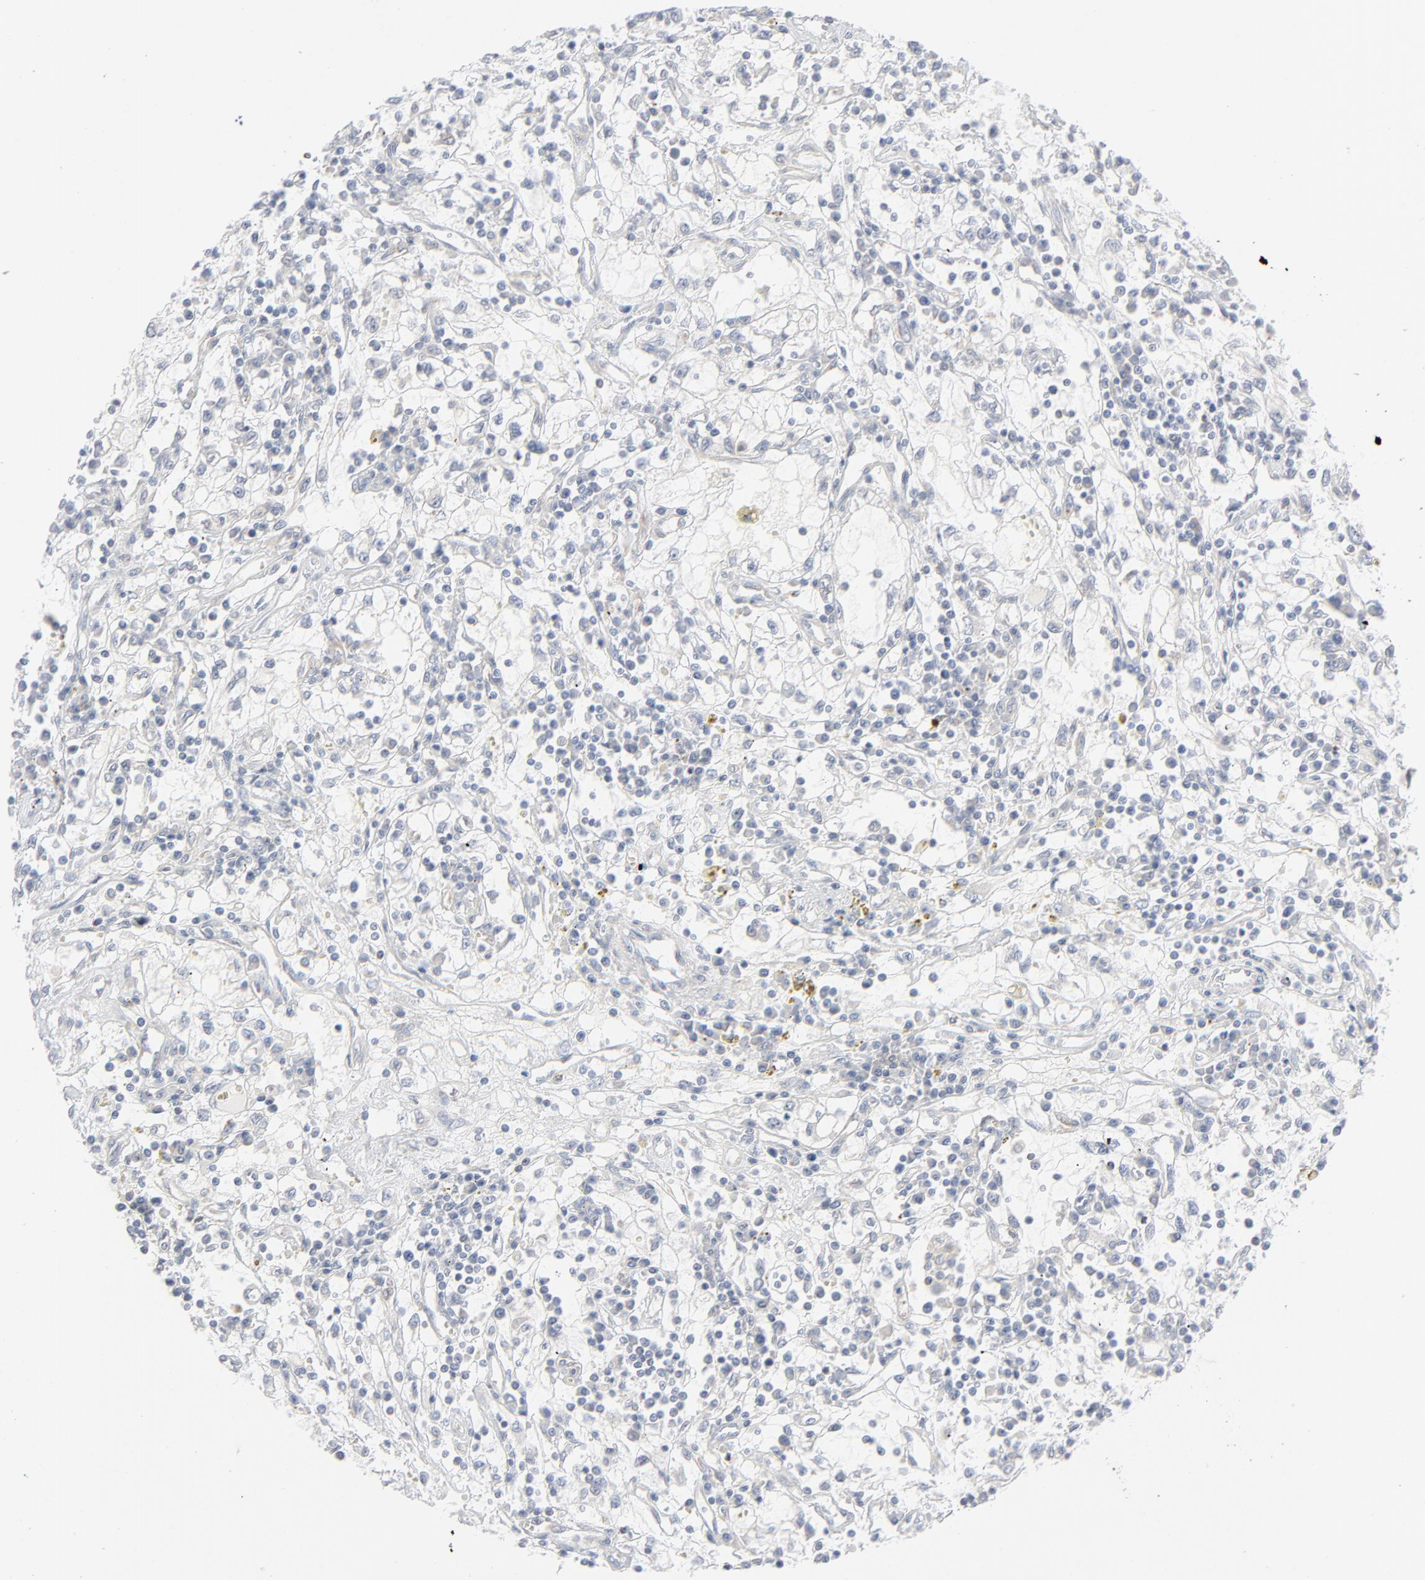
{"staining": {"intensity": "negative", "quantity": "none", "location": "none"}, "tissue": "renal cancer", "cell_type": "Tumor cells", "image_type": "cancer", "snomed": [{"axis": "morphology", "description": "Adenocarcinoma, NOS"}, {"axis": "topography", "description": "Kidney"}], "caption": "A histopathology image of human adenocarcinoma (renal) is negative for staining in tumor cells.", "gene": "KDSR", "patient": {"sex": "male", "age": 82}}